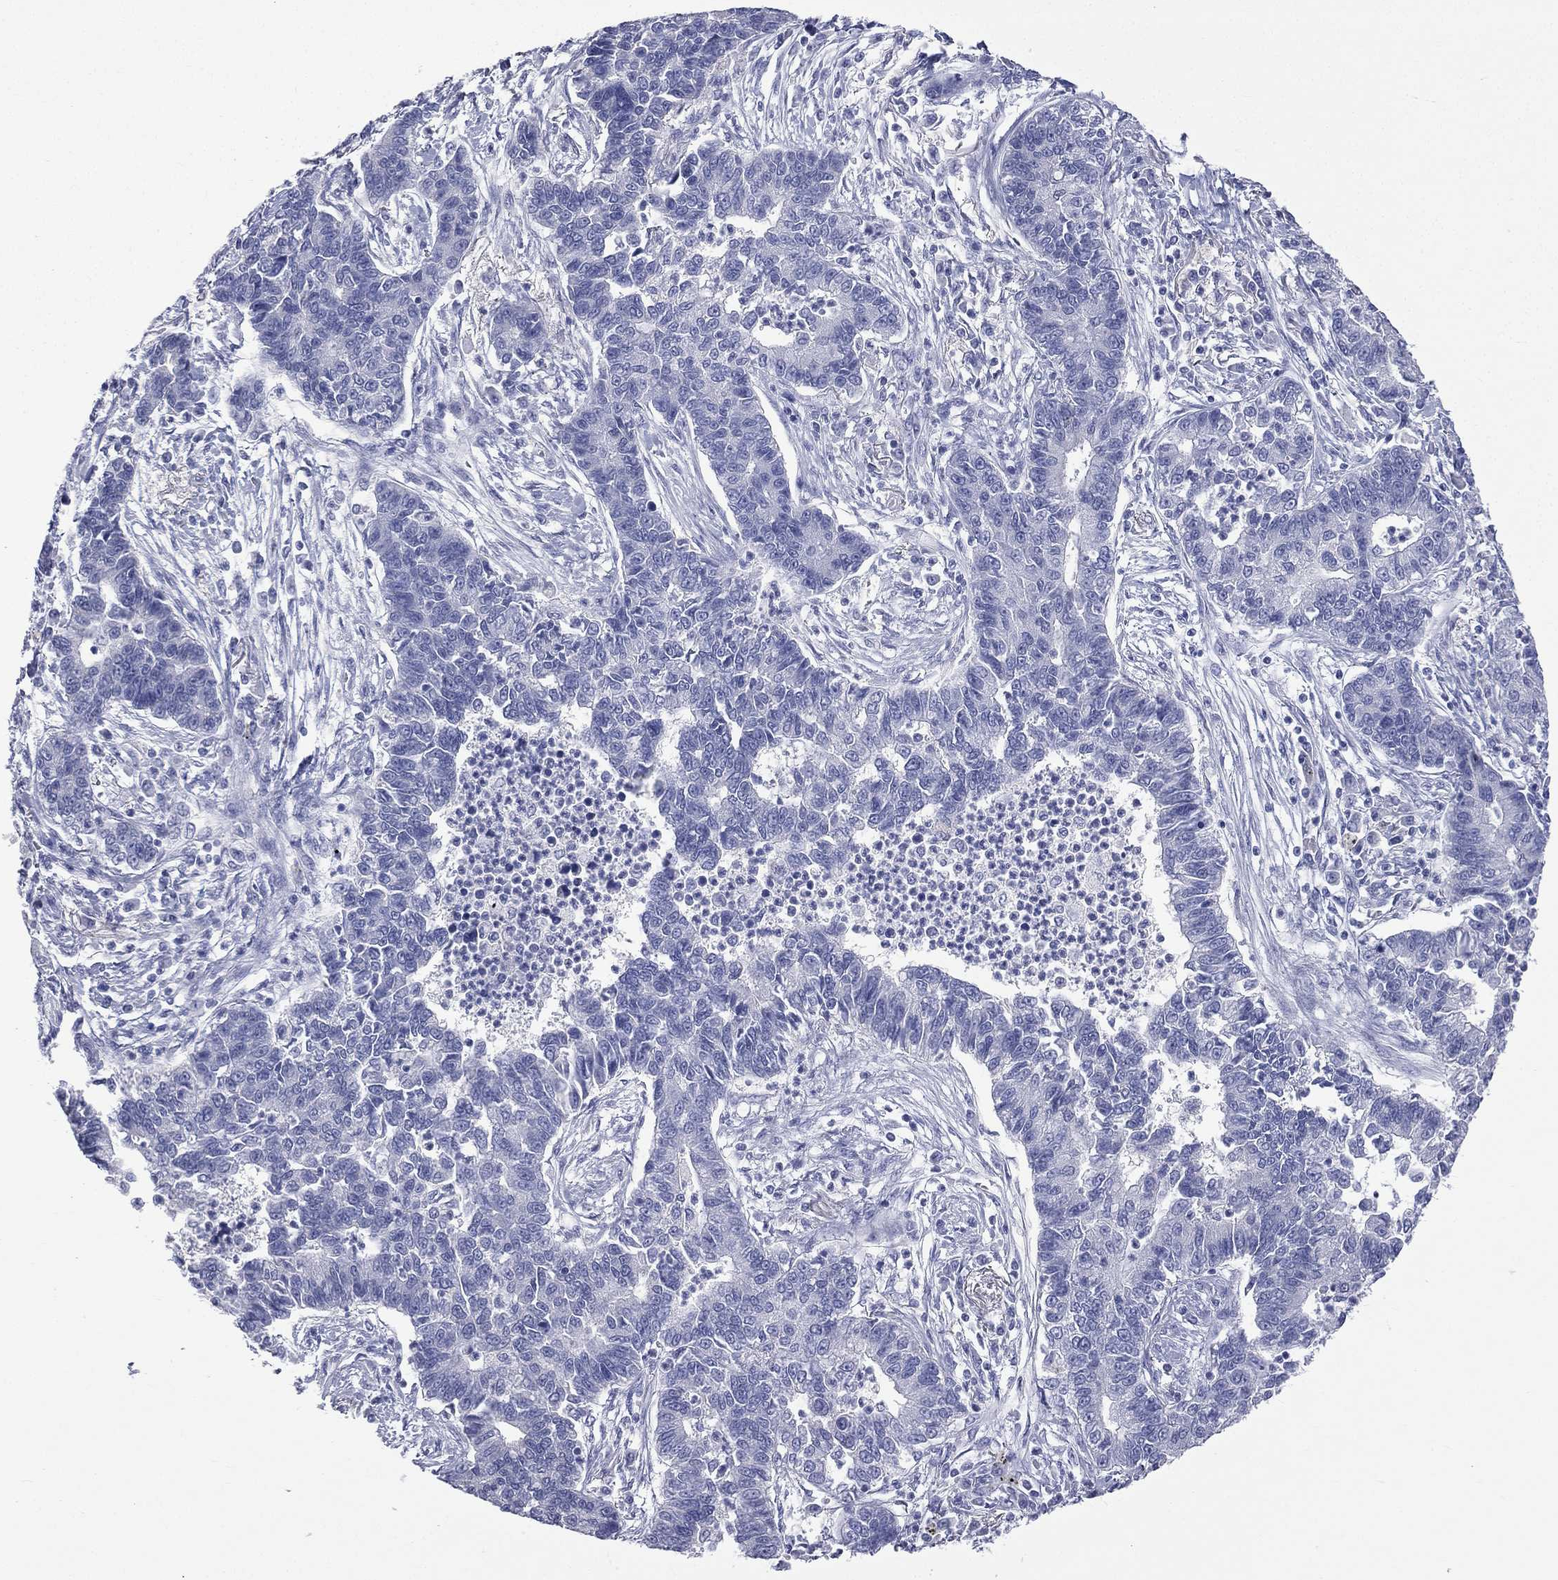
{"staining": {"intensity": "negative", "quantity": "none", "location": "none"}, "tissue": "lung cancer", "cell_type": "Tumor cells", "image_type": "cancer", "snomed": [{"axis": "morphology", "description": "Adenocarcinoma, NOS"}, {"axis": "topography", "description": "Lung"}], "caption": "Immunohistochemical staining of human adenocarcinoma (lung) shows no significant positivity in tumor cells.", "gene": "CES2", "patient": {"sex": "female", "age": 57}}